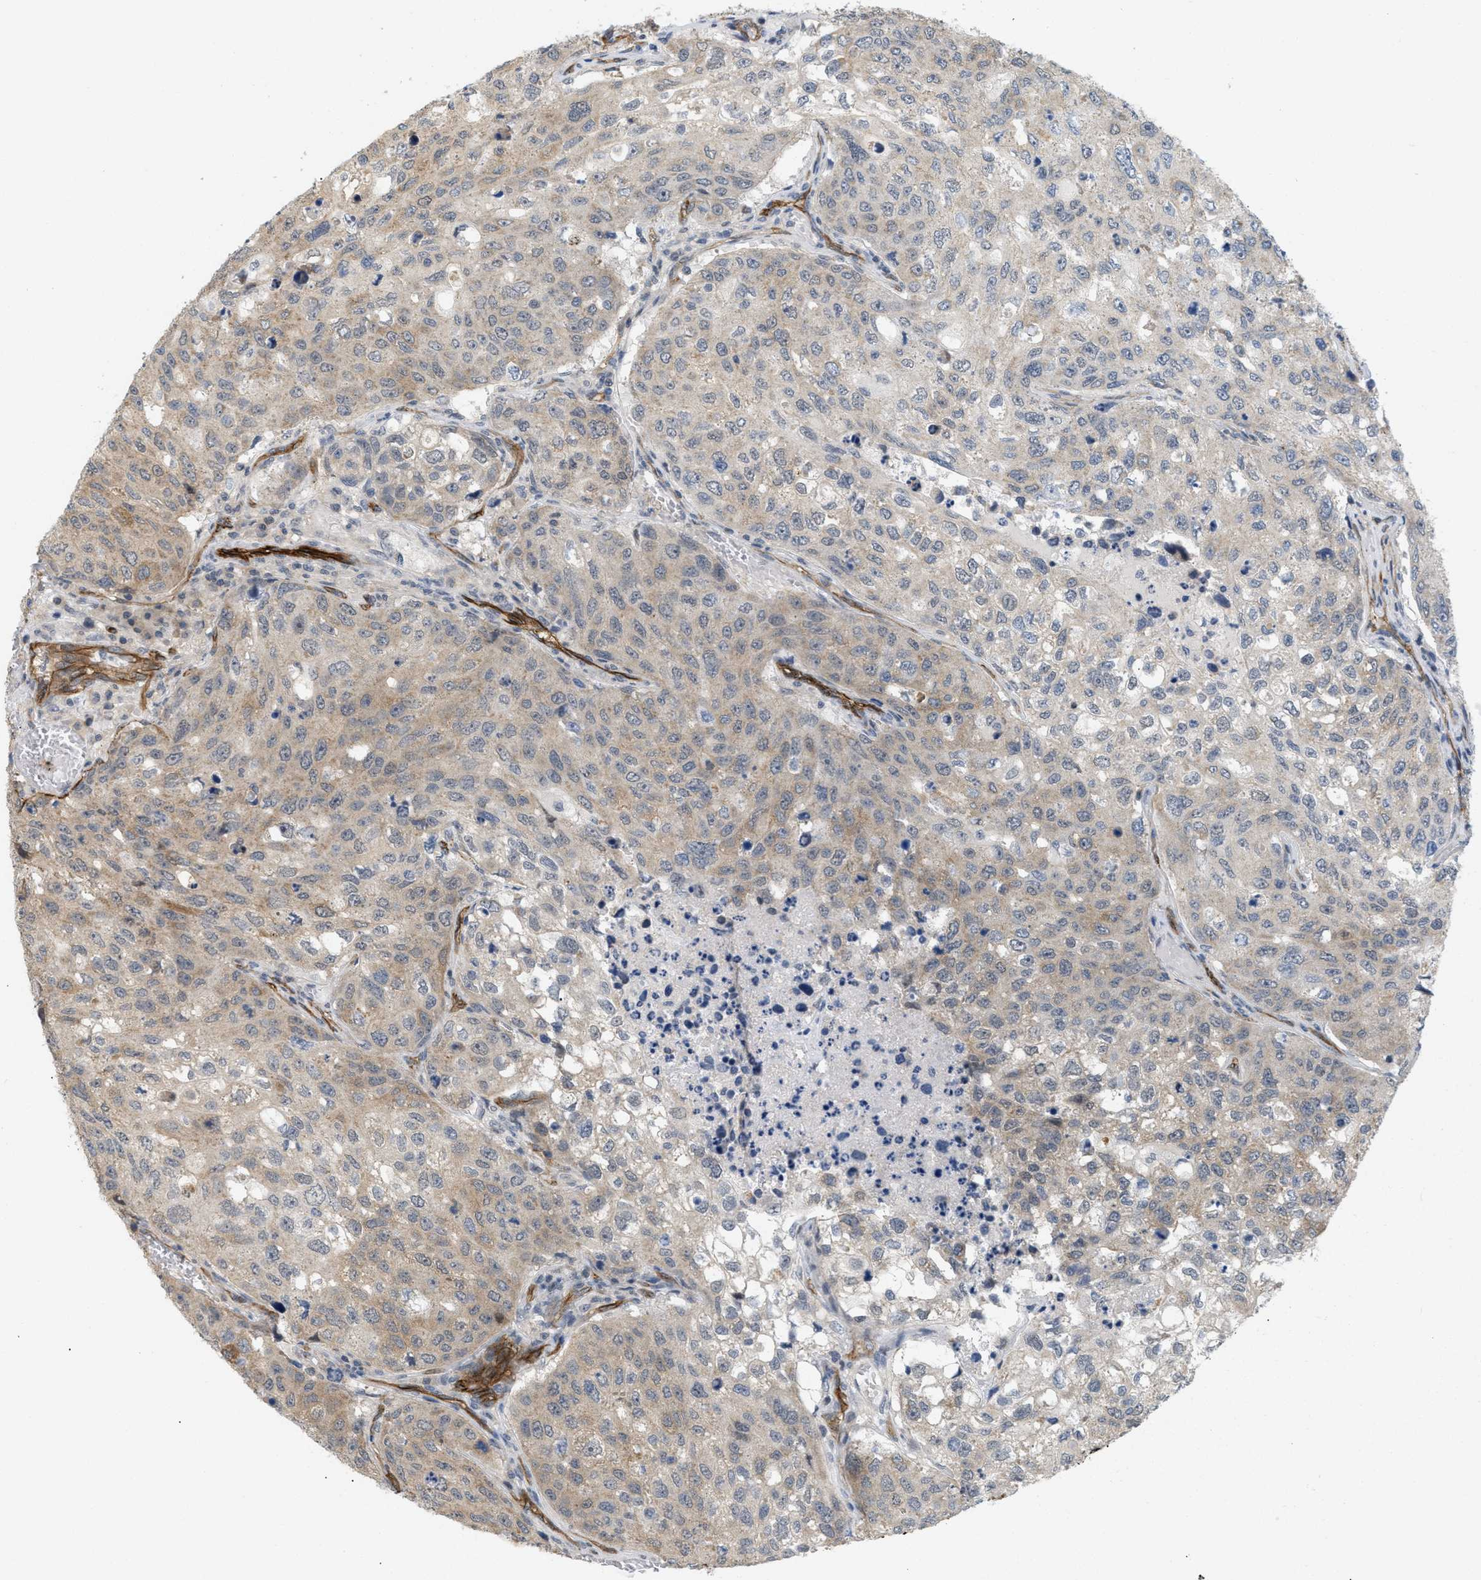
{"staining": {"intensity": "weak", "quantity": "25%-75%", "location": "cytoplasmic/membranous"}, "tissue": "urothelial cancer", "cell_type": "Tumor cells", "image_type": "cancer", "snomed": [{"axis": "morphology", "description": "Urothelial carcinoma, High grade"}, {"axis": "topography", "description": "Lymph node"}, {"axis": "topography", "description": "Urinary bladder"}], "caption": "Immunohistochemical staining of human urothelial cancer reveals weak cytoplasmic/membranous protein staining in about 25%-75% of tumor cells.", "gene": "PALMD", "patient": {"sex": "male", "age": 51}}